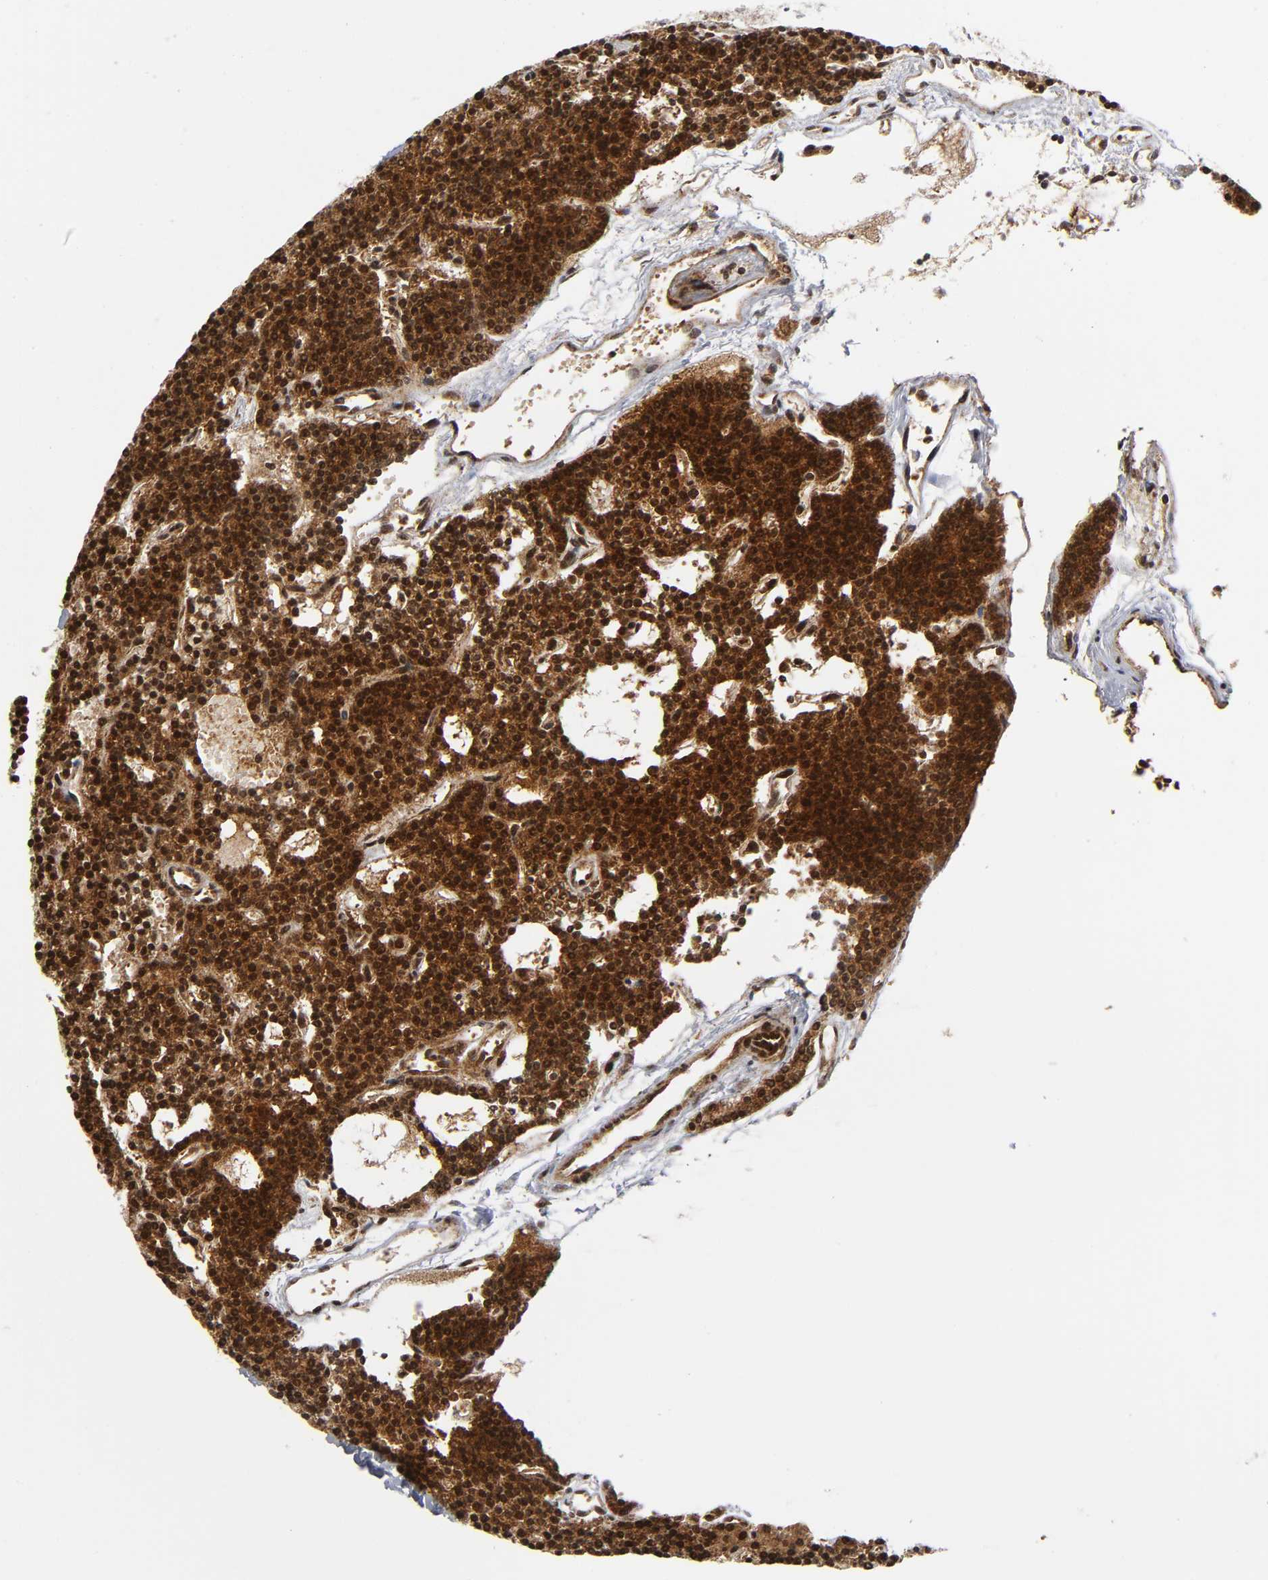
{"staining": {"intensity": "strong", "quantity": ">75%", "location": "cytoplasmic/membranous,nuclear"}, "tissue": "parathyroid gland", "cell_type": "Glandular cells", "image_type": "normal", "snomed": [{"axis": "morphology", "description": "Normal tissue, NOS"}, {"axis": "topography", "description": "Parathyroid gland"}], "caption": "IHC (DAB) staining of unremarkable human parathyroid gland shows strong cytoplasmic/membranous,nuclear protein expression in about >75% of glandular cells.", "gene": "EIF5", "patient": {"sex": "female", "age": 45}}